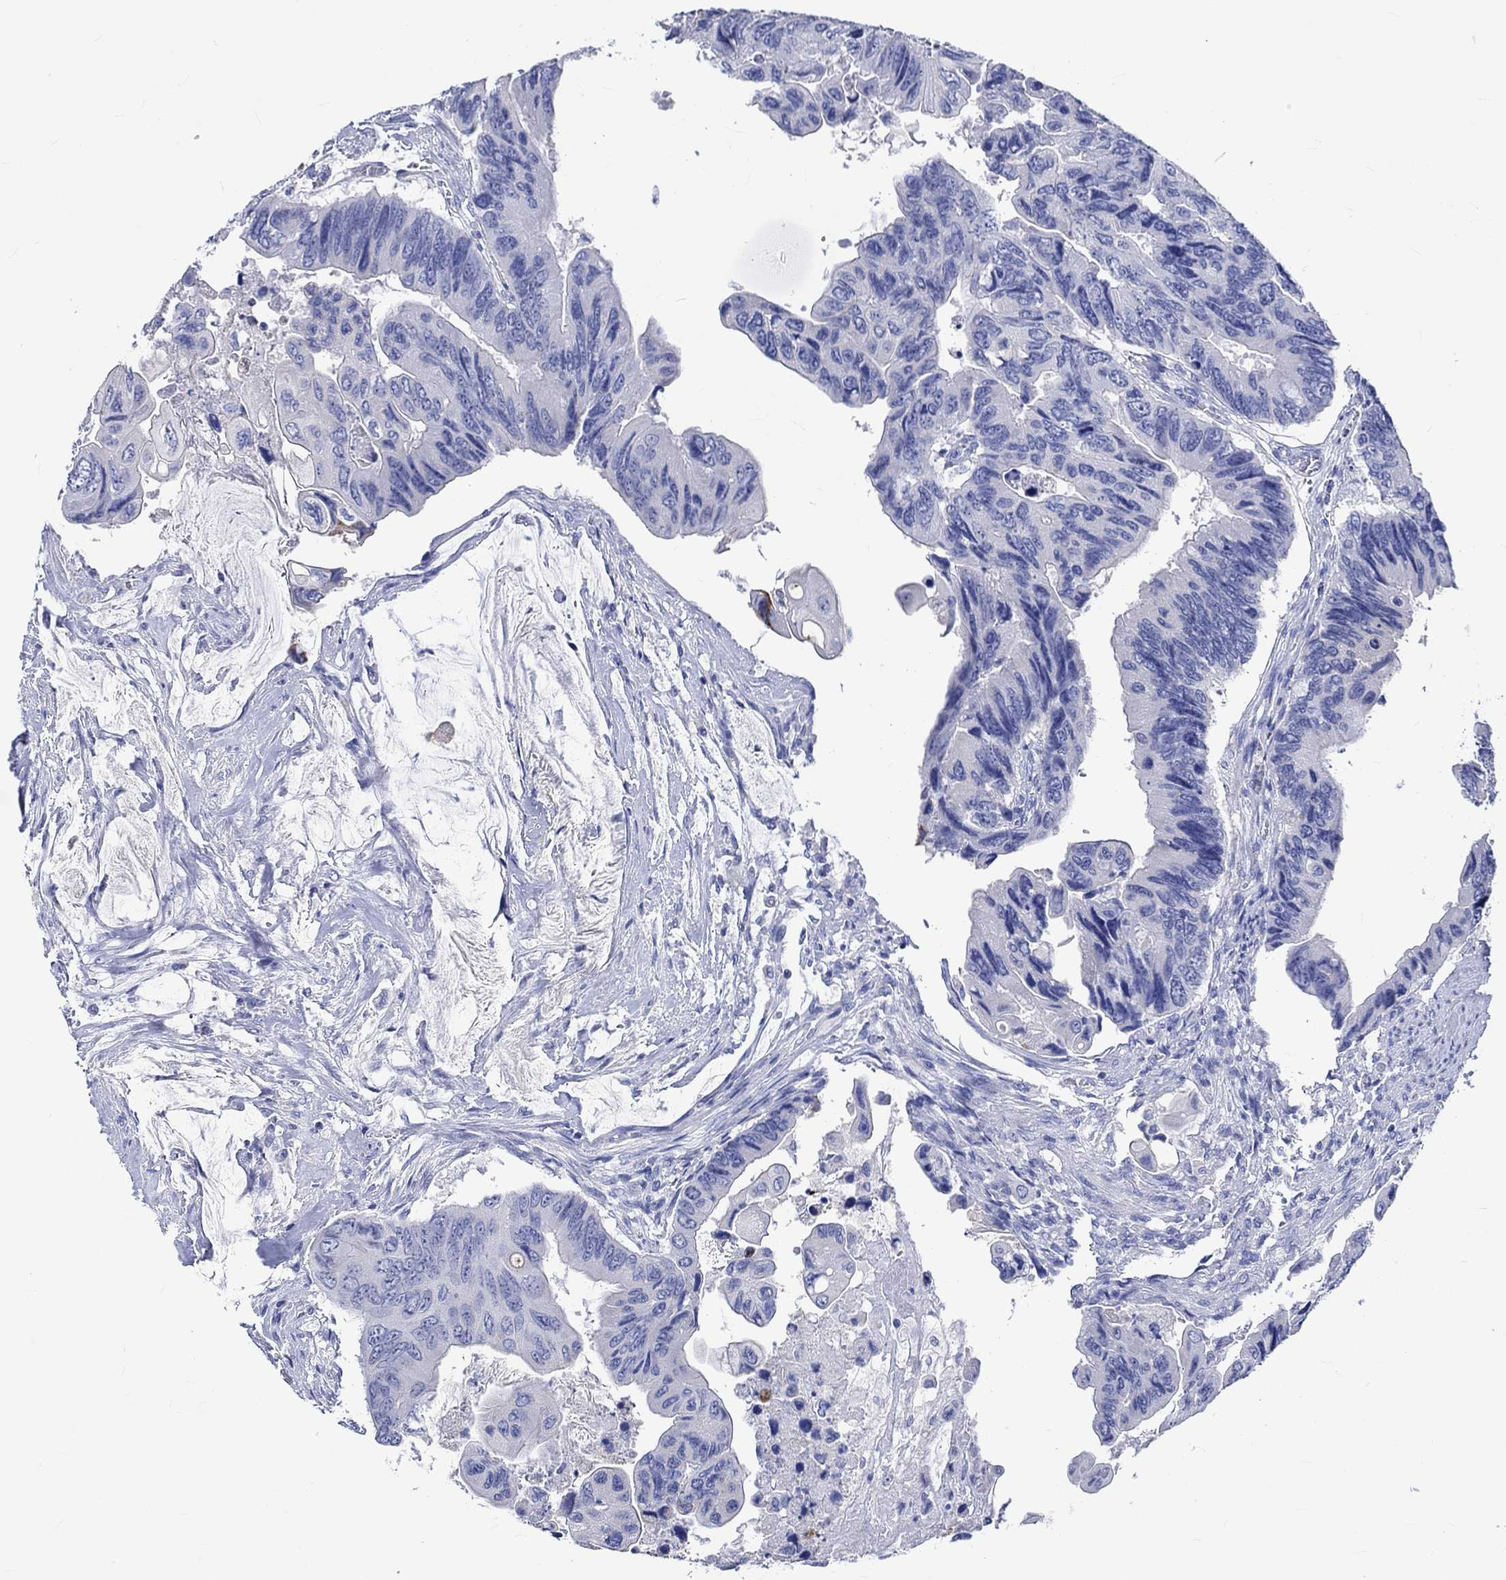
{"staining": {"intensity": "negative", "quantity": "none", "location": "none"}, "tissue": "colorectal cancer", "cell_type": "Tumor cells", "image_type": "cancer", "snomed": [{"axis": "morphology", "description": "Adenocarcinoma, NOS"}, {"axis": "topography", "description": "Rectum"}], "caption": "Colorectal cancer was stained to show a protein in brown. There is no significant expression in tumor cells.", "gene": "KLHL33", "patient": {"sex": "male", "age": 63}}